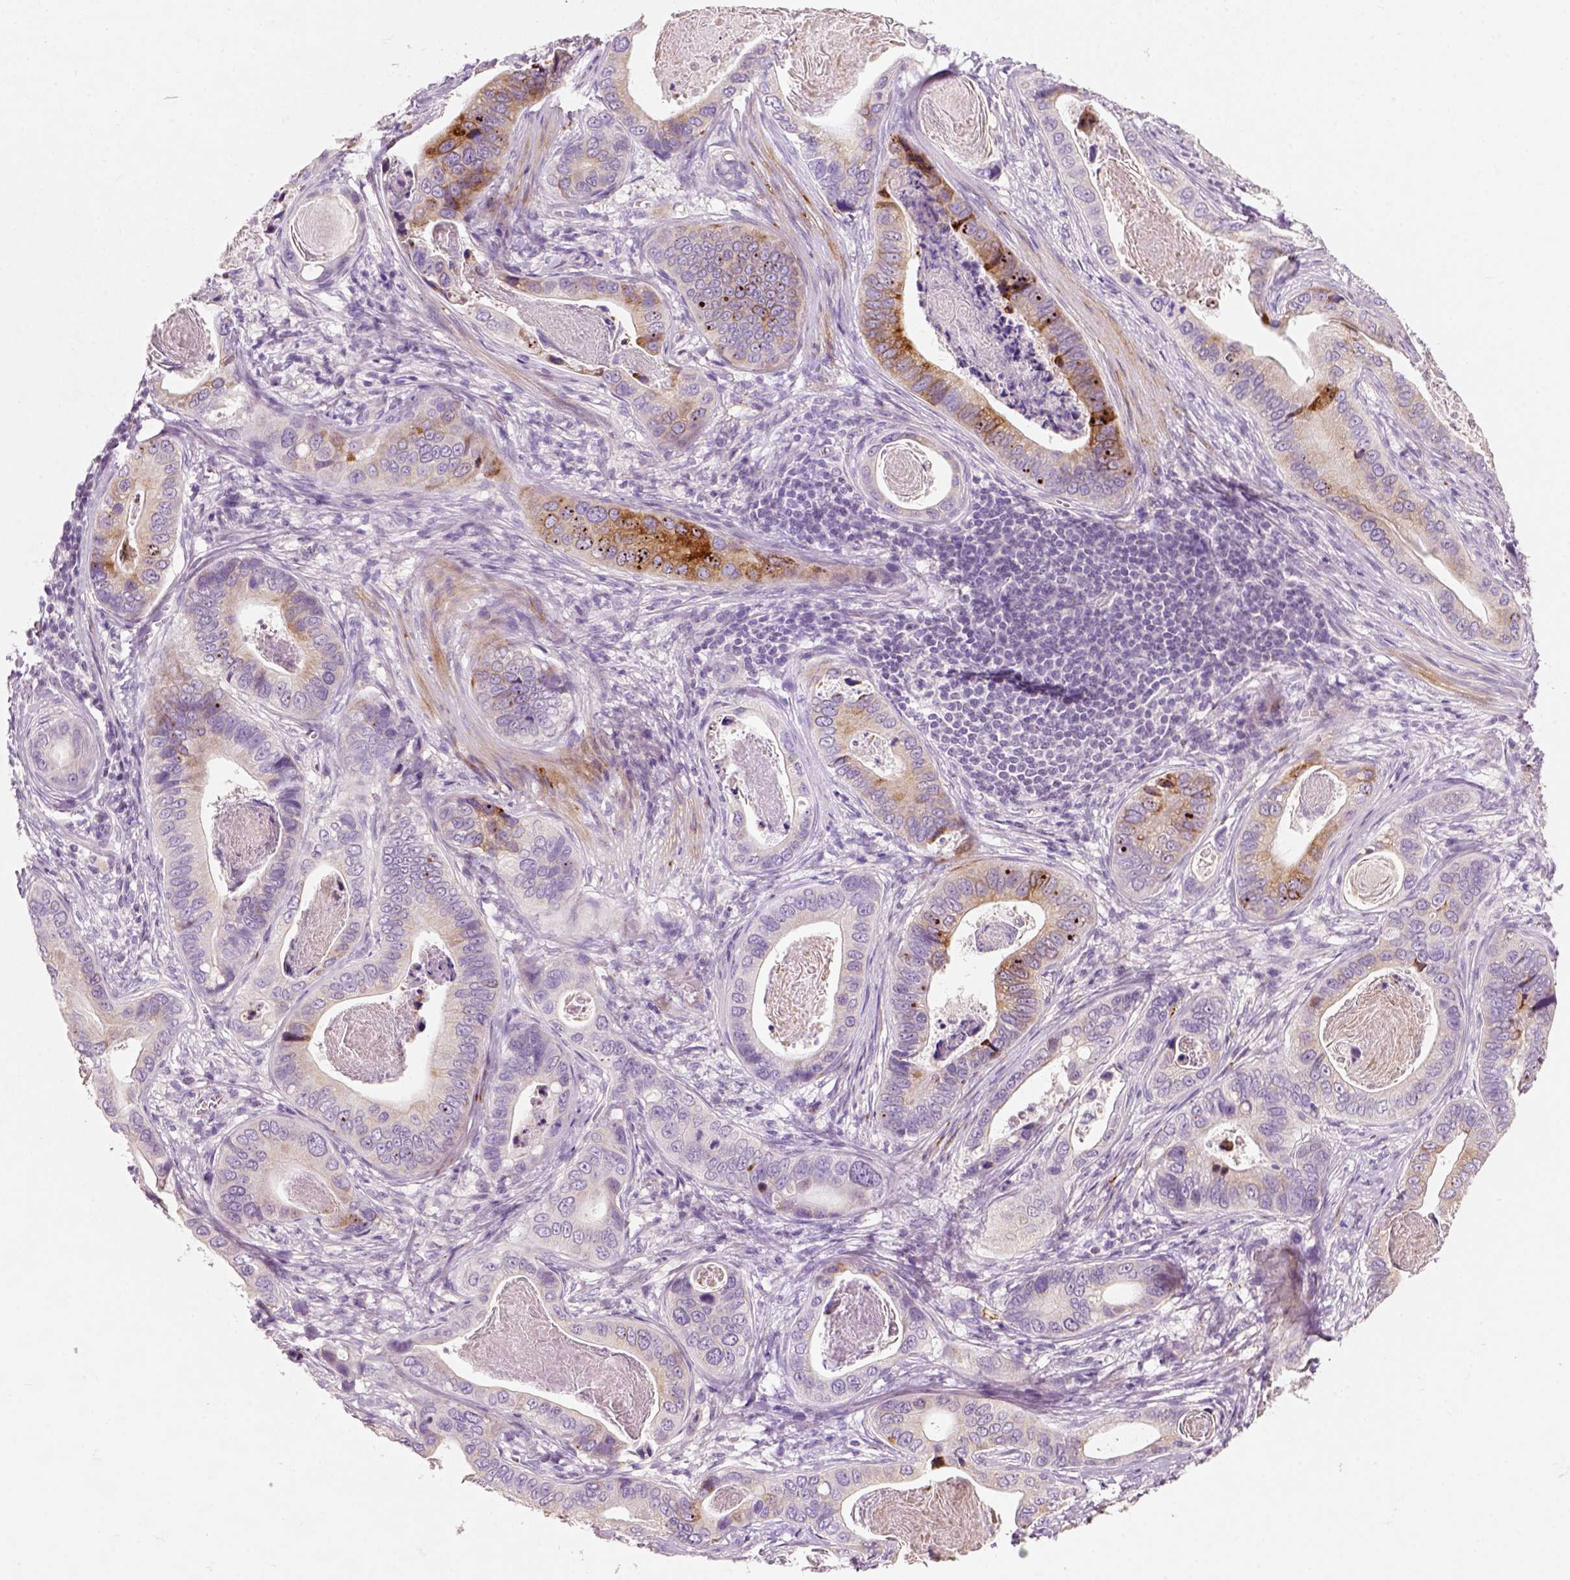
{"staining": {"intensity": "moderate", "quantity": "<25%", "location": "cytoplasmic/membranous"}, "tissue": "stomach cancer", "cell_type": "Tumor cells", "image_type": "cancer", "snomed": [{"axis": "morphology", "description": "Adenocarcinoma, NOS"}, {"axis": "topography", "description": "Stomach"}], "caption": "Approximately <25% of tumor cells in stomach adenocarcinoma exhibit moderate cytoplasmic/membranous protein positivity as visualized by brown immunohistochemical staining.", "gene": "NUDT6", "patient": {"sex": "male", "age": 84}}